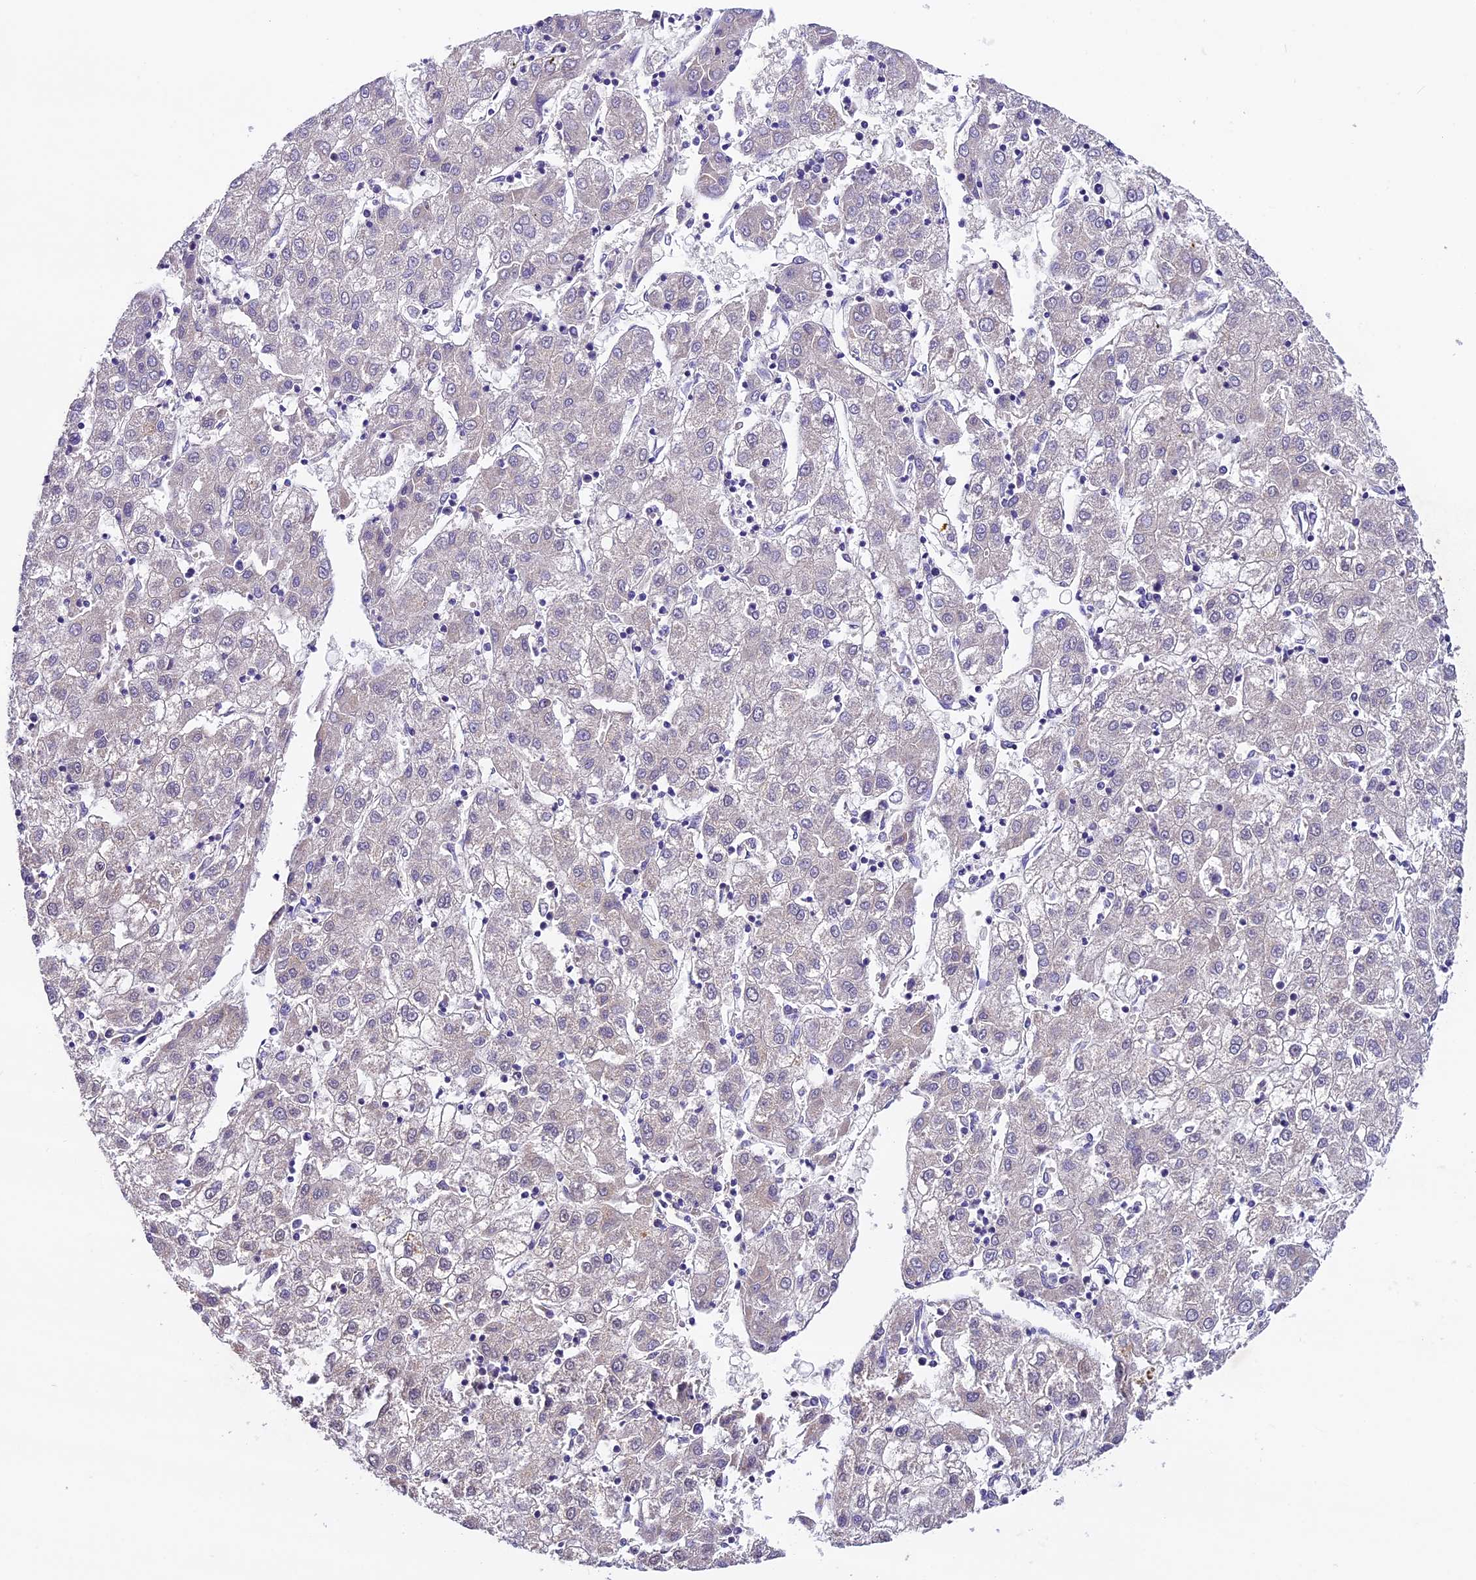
{"staining": {"intensity": "negative", "quantity": "none", "location": "none"}, "tissue": "liver cancer", "cell_type": "Tumor cells", "image_type": "cancer", "snomed": [{"axis": "morphology", "description": "Carcinoma, Hepatocellular, NOS"}, {"axis": "topography", "description": "Liver"}], "caption": "This histopathology image is of liver cancer (hepatocellular carcinoma) stained with immunohistochemistry (IHC) to label a protein in brown with the nuclei are counter-stained blue. There is no staining in tumor cells. (Brightfield microscopy of DAB immunohistochemistry at high magnification).", "gene": "CARS2", "patient": {"sex": "male", "age": 72}}